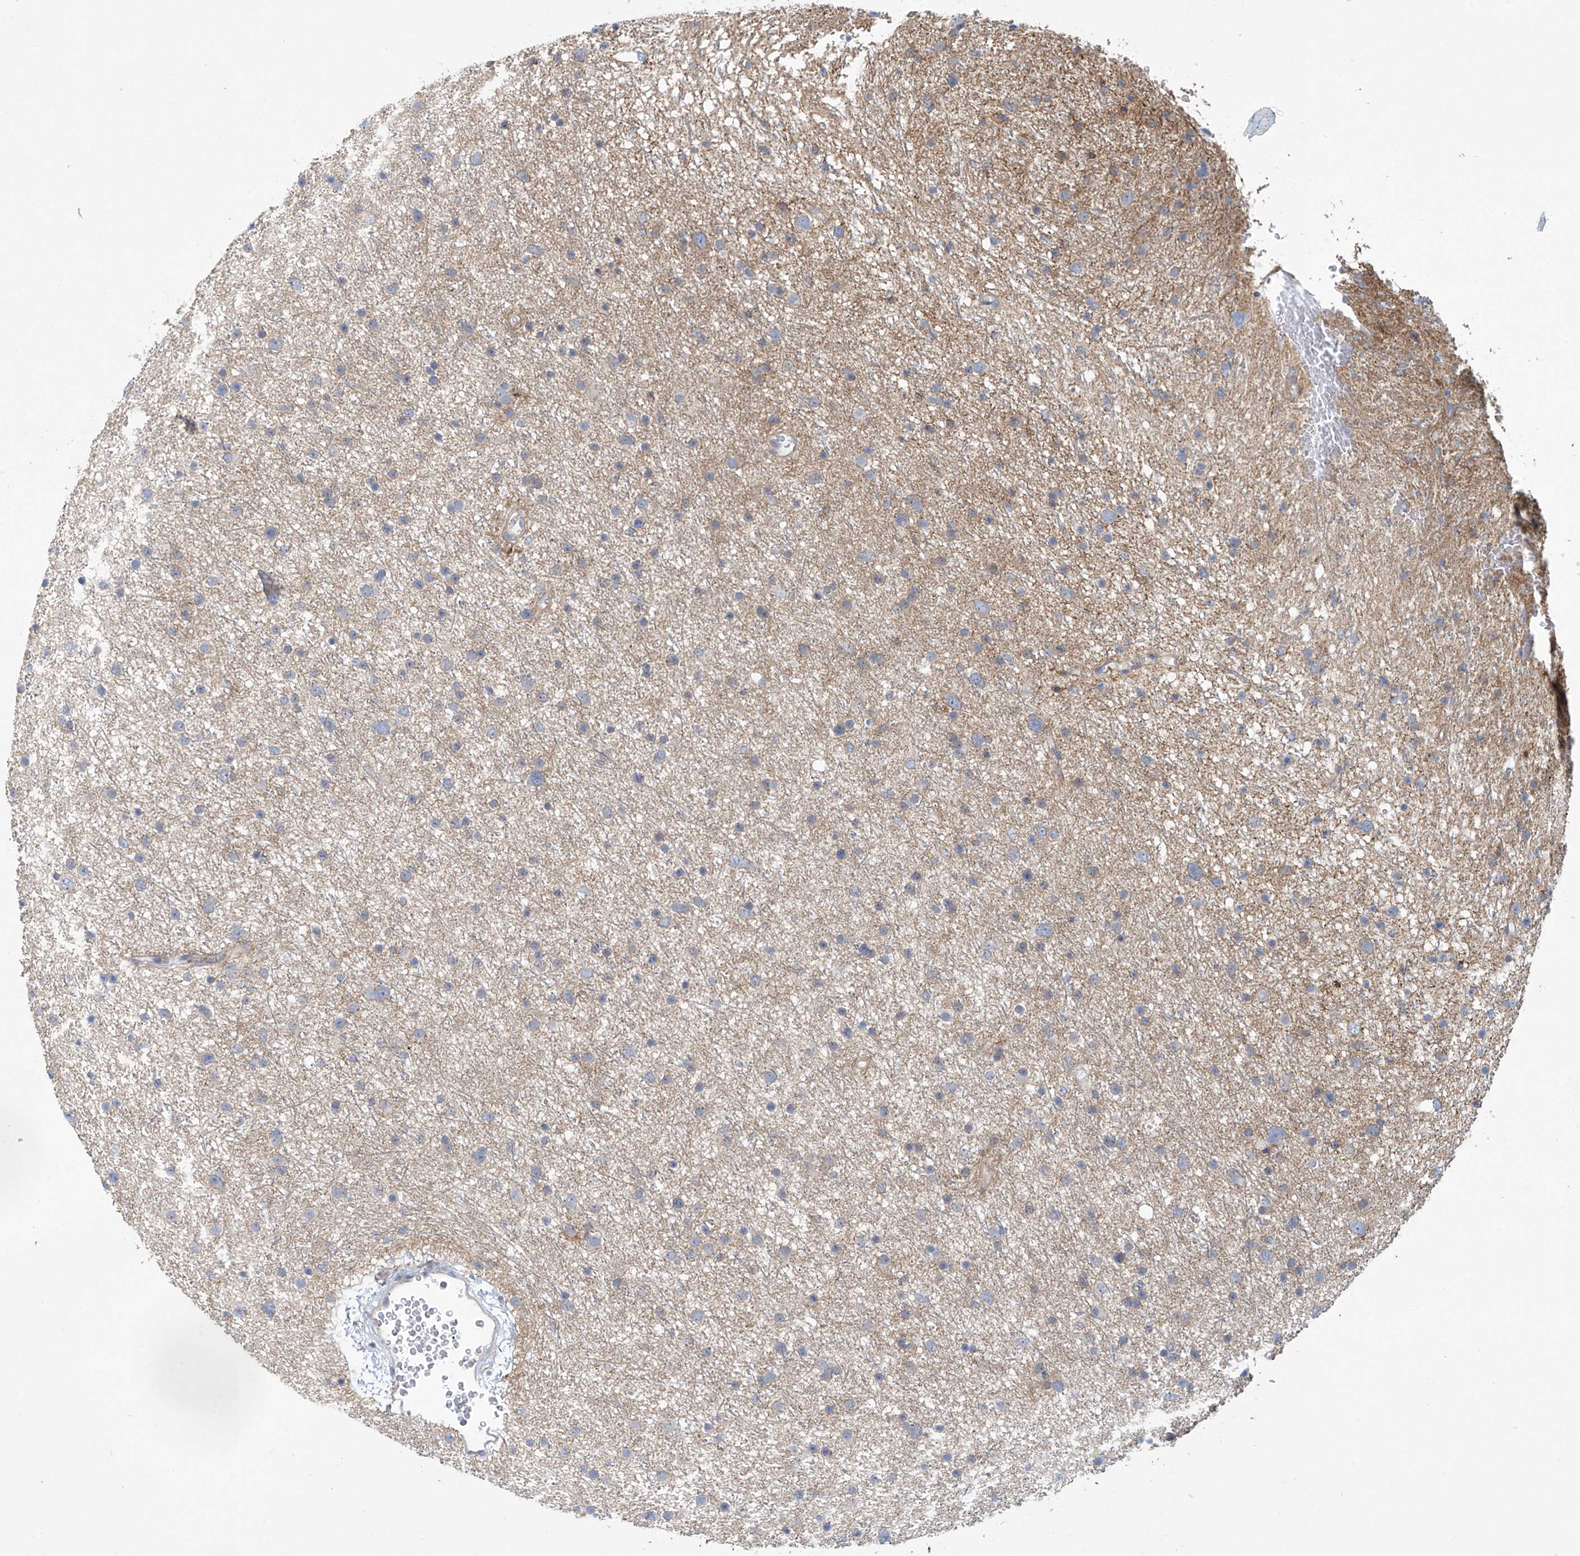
{"staining": {"intensity": "negative", "quantity": "none", "location": "none"}, "tissue": "glioma", "cell_type": "Tumor cells", "image_type": "cancer", "snomed": [{"axis": "morphology", "description": "Glioma, malignant, Low grade"}, {"axis": "topography", "description": "Cerebral cortex"}], "caption": "This is an IHC photomicrograph of human glioma. There is no staining in tumor cells.", "gene": "ABHD13", "patient": {"sex": "female", "age": 39}}